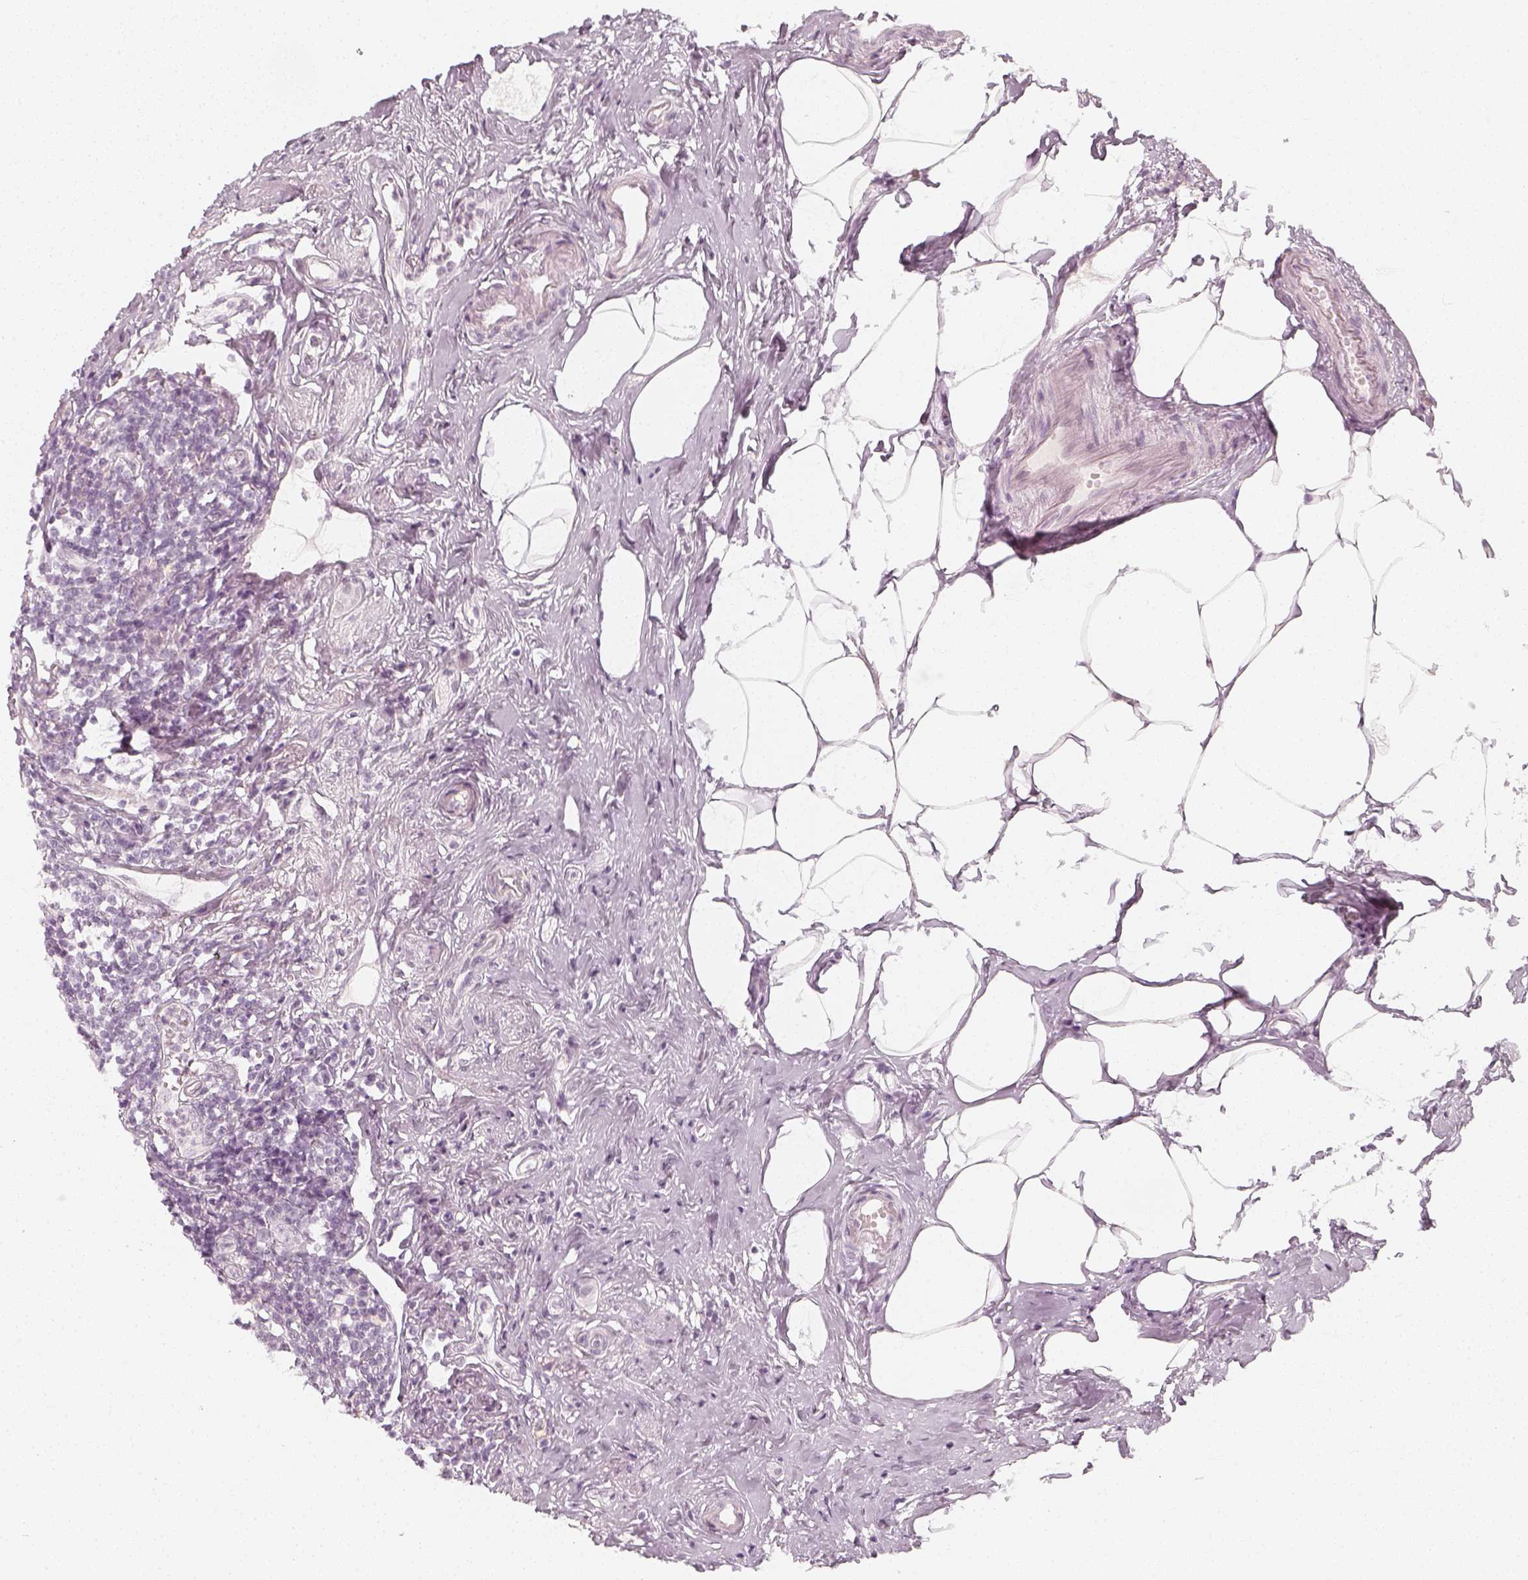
{"staining": {"intensity": "negative", "quantity": "none", "location": "none"}, "tissue": "appendix", "cell_type": "Glandular cells", "image_type": "normal", "snomed": [{"axis": "morphology", "description": "Normal tissue, NOS"}, {"axis": "morphology", "description": "Carcinoma, endometroid"}, {"axis": "topography", "description": "Appendix"}, {"axis": "topography", "description": "Colon"}], "caption": "Appendix stained for a protein using immunohistochemistry reveals no expression glandular cells.", "gene": "KRTAP2", "patient": {"sex": "female", "age": 60}}